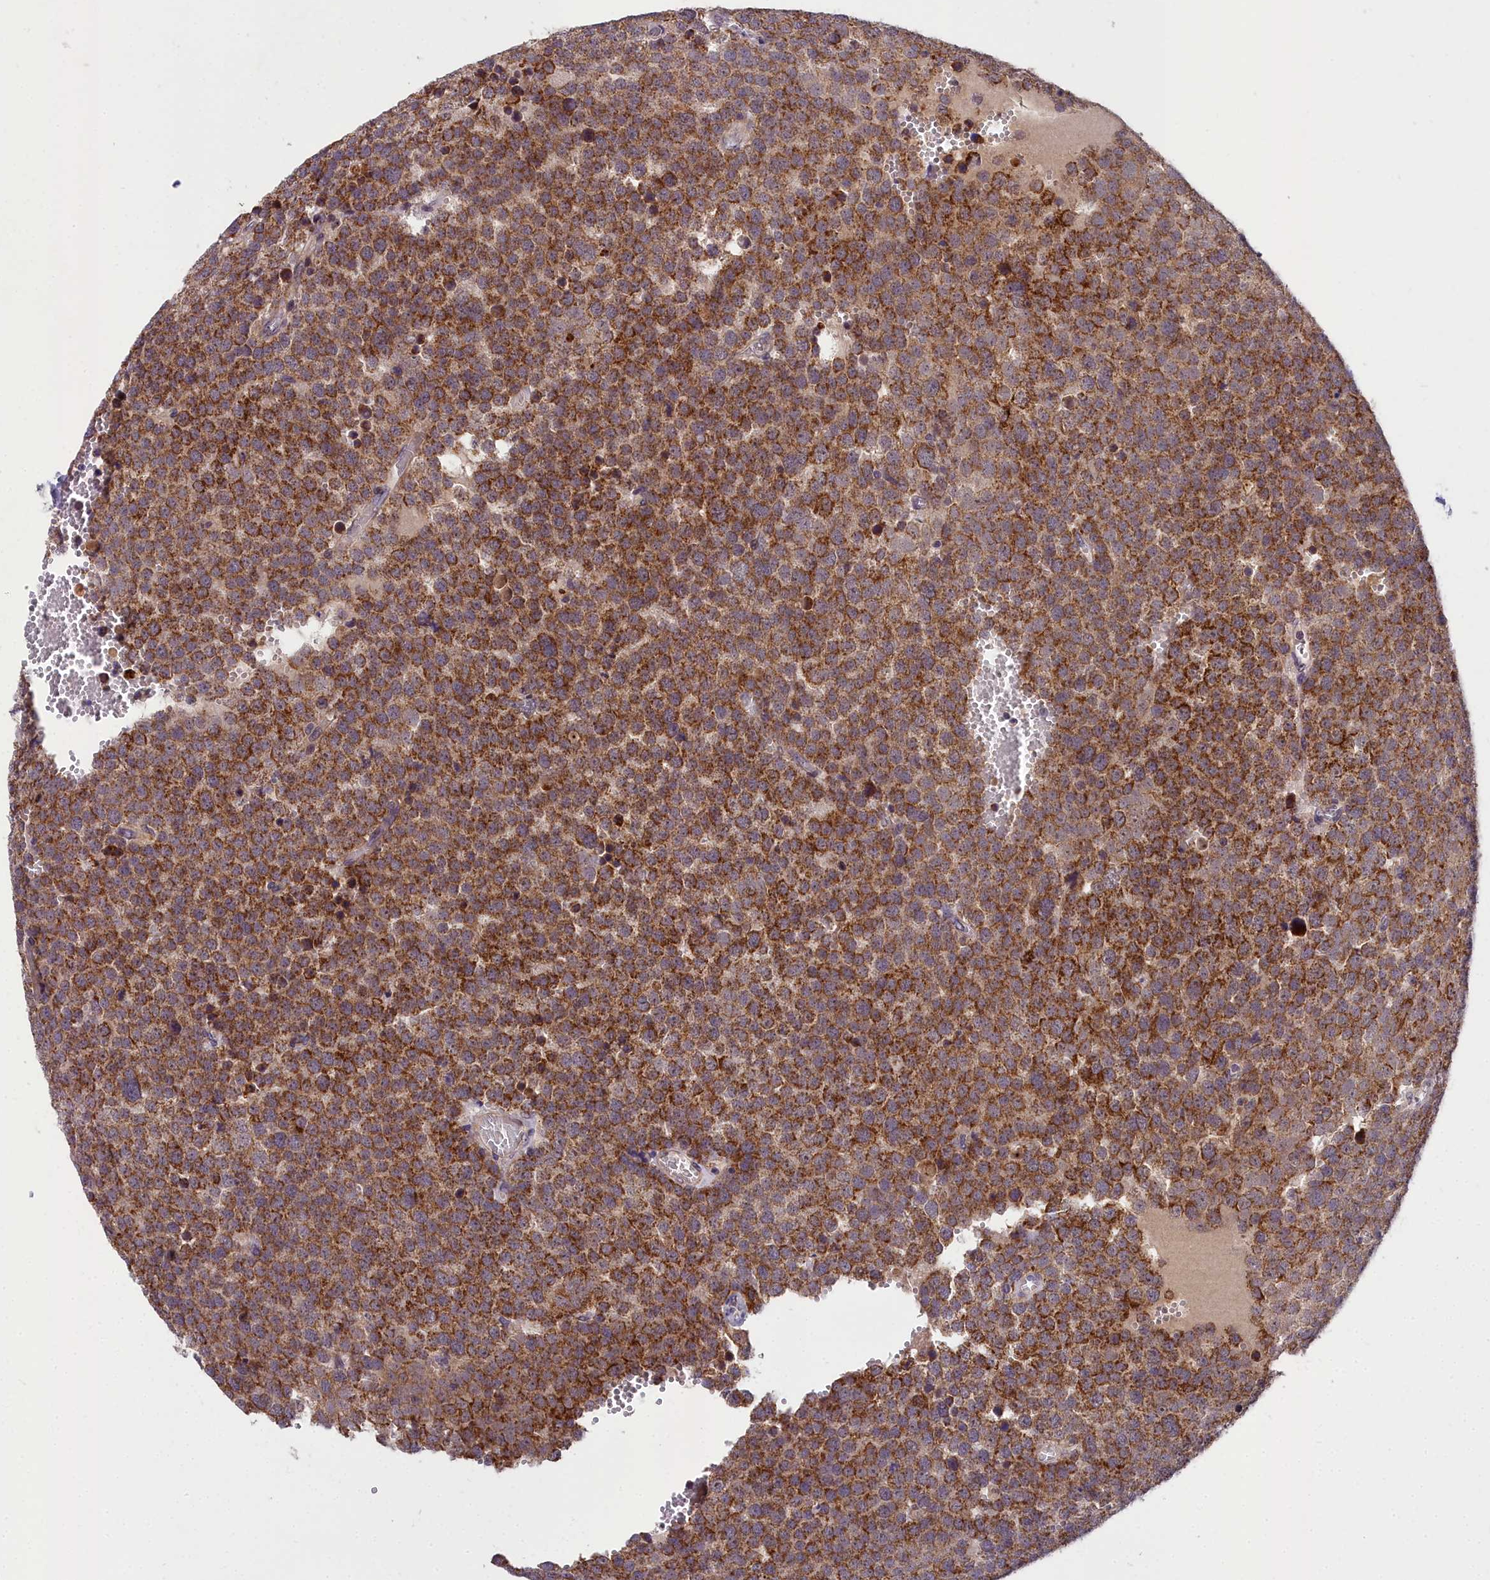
{"staining": {"intensity": "strong", "quantity": ">75%", "location": "cytoplasmic/membranous"}, "tissue": "testis cancer", "cell_type": "Tumor cells", "image_type": "cancer", "snomed": [{"axis": "morphology", "description": "Normal tissue, NOS"}, {"axis": "morphology", "description": "Seminoma, NOS"}, {"axis": "topography", "description": "Testis"}], "caption": "Protein expression by immunohistochemistry (IHC) shows strong cytoplasmic/membranous expression in approximately >75% of tumor cells in testis cancer (seminoma).", "gene": "ZNF333", "patient": {"sex": "male", "age": 71}}